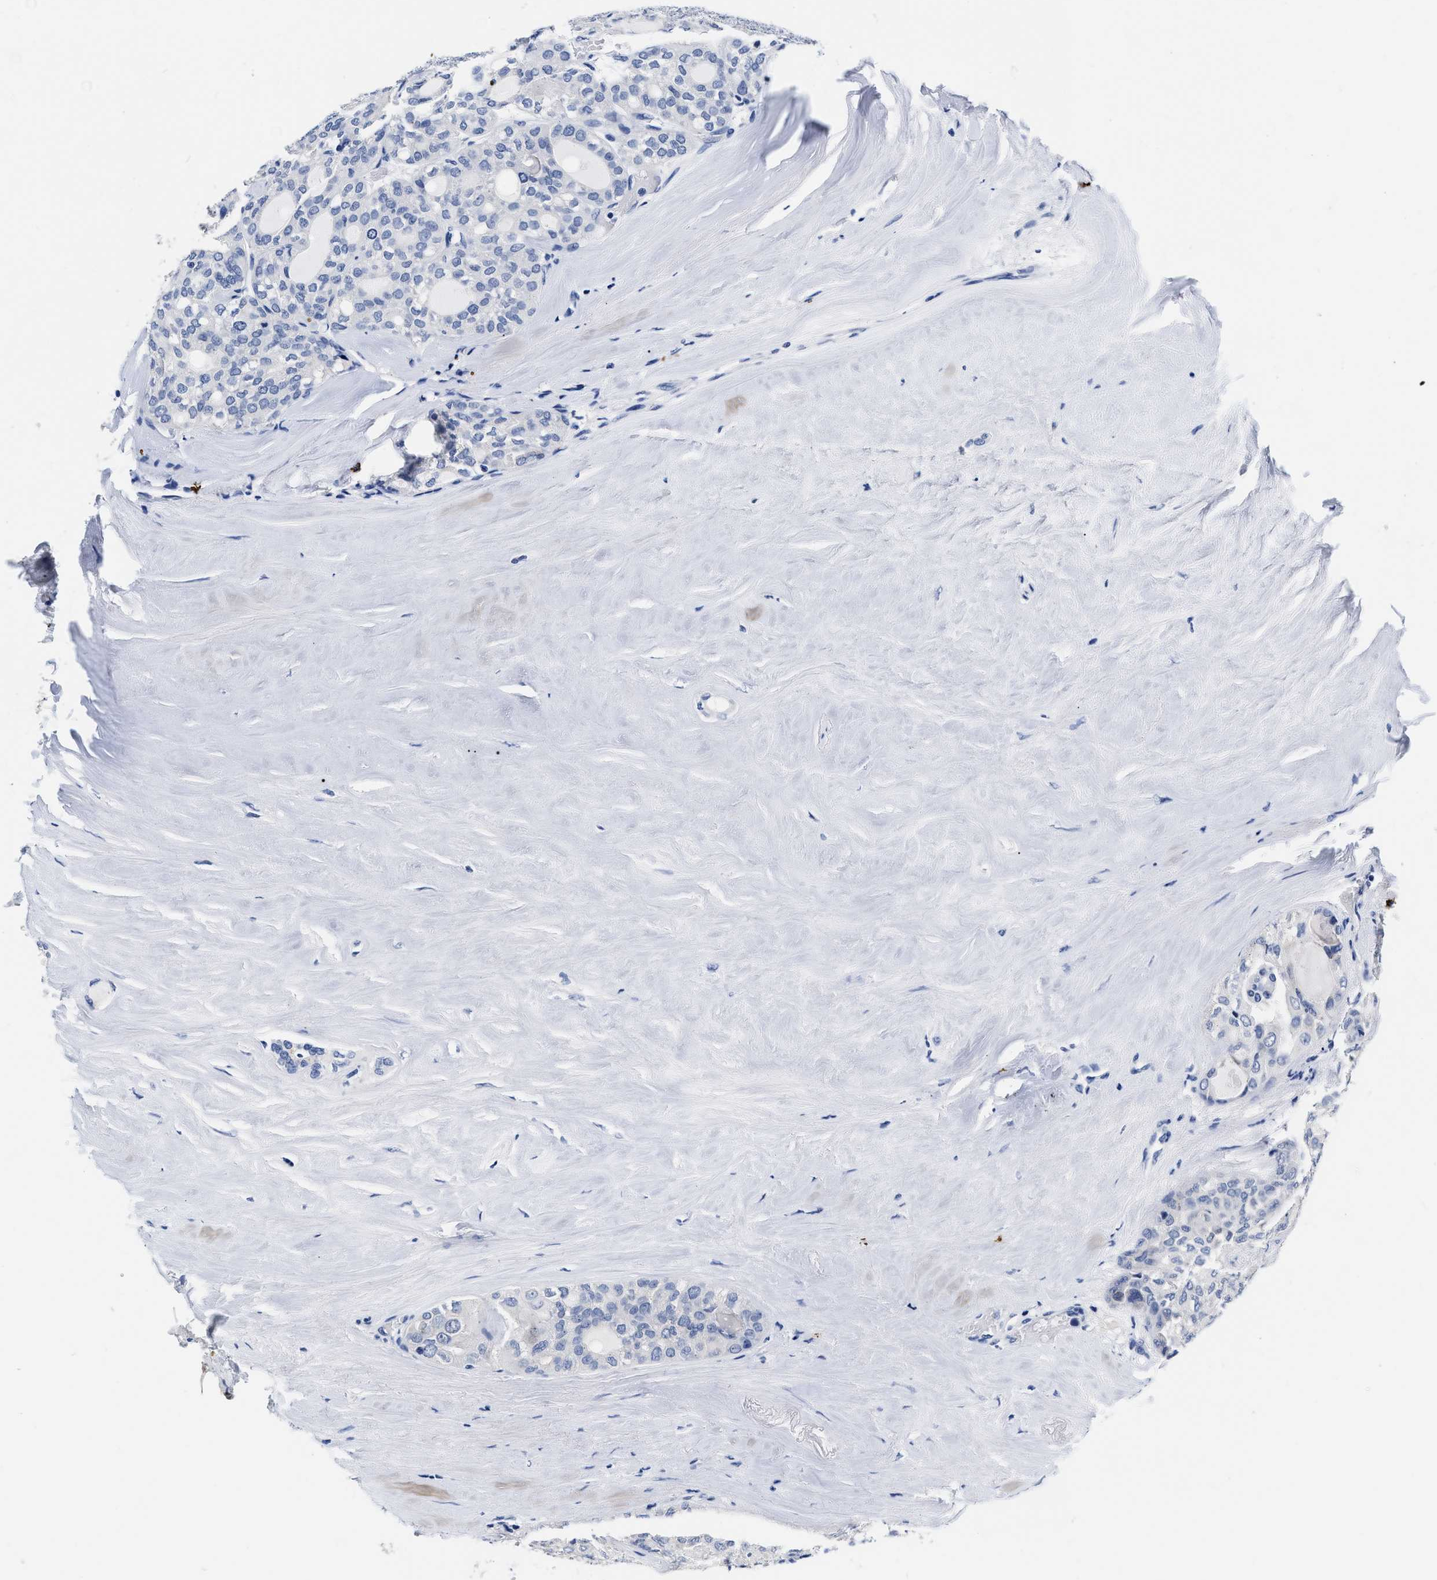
{"staining": {"intensity": "negative", "quantity": "none", "location": "none"}, "tissue": "thyroid cancer", "cell_type": "Tumor cells", "image_type": "cancer", "snomed": [{"axis": "morphology", "description": "Follicular adenoma carcinoma, NOS"}, {"axis": "topography", "description": "Thyroid gland"}], "caption": "DAB (3,3'-diaminobenzidine) immunohistochemical staining of human thyroid cancer displays no significant expression in tumor cells. Brightfield microscopy of IHC stained with DAB (brown) and hematoxylin (blue), captured at high magnification.", "gene": "CER1", "patient": {"sex": "male", "age": 75}}